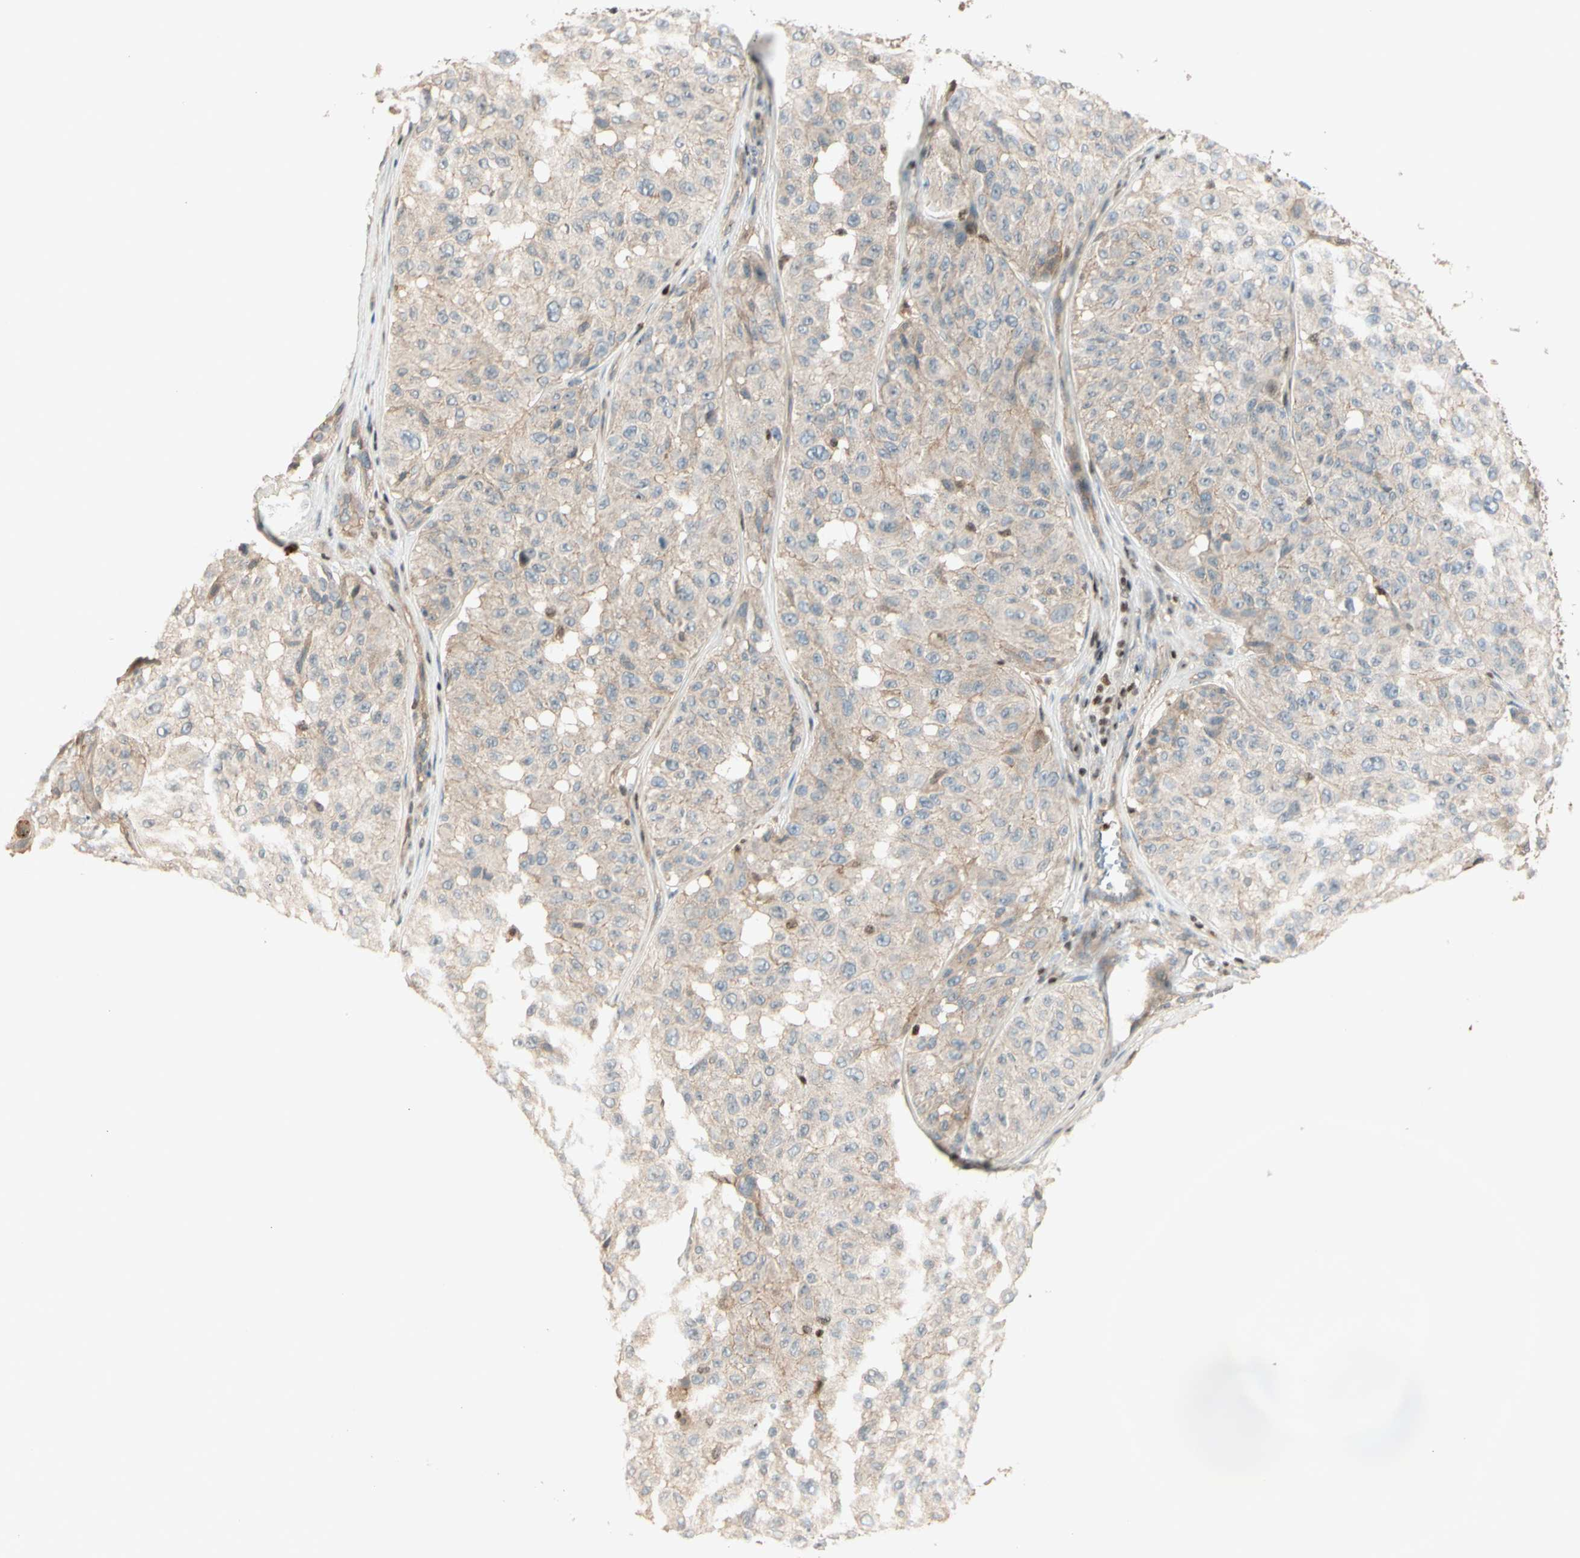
{"staining": {"intensity": "weak", "quantity": ">75%", "location": "cytoplasmic/membranous"}, "tissue": "melanoma", "cell_type": "Tumor cells", "image_type": "cancer", "snomed": [{"axis": "morphology", "description": "Malignant melanoma, NOS"}, {"axis": "topography", "description": "Skin"}], "caption": "Protein expression analysis of human malignant melanoma reveals weak cytoplasmic/membranous expression in approximately >75% of tumor cells. The staining is performed using DAB (3,3'-diaminobenzidine) brown chromogen to label protein expression. The nuclei are counter-stained blue using hematoxylin.", "gene": "NFYA", "patient": {"sex": "female", "age": 46}}